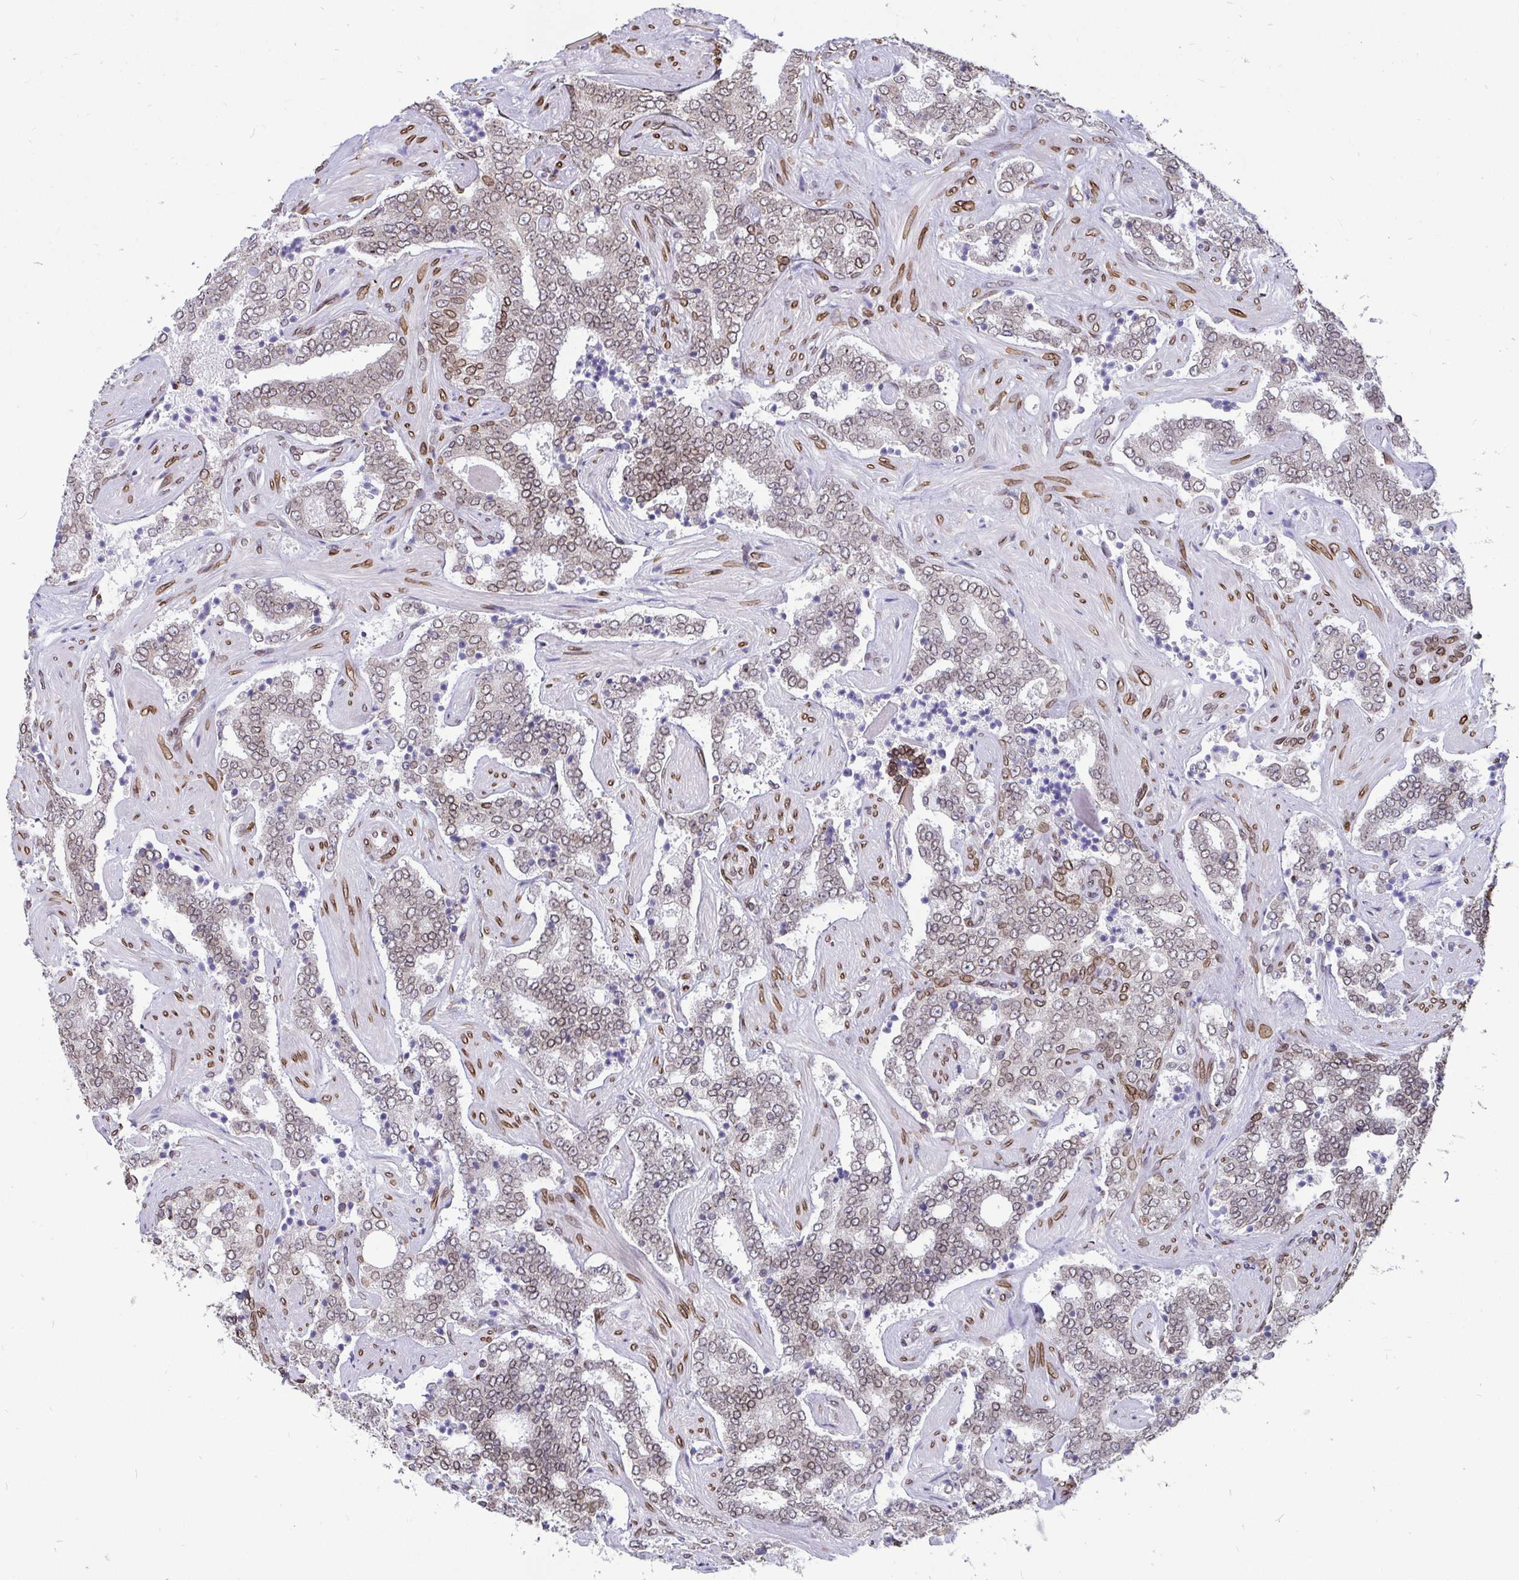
{"staining": {"intensity": "weak", "quantity": ">75%", "location": "cytoplasmic/membranous,nuclear"}, "tissue": "prostate cancer", "cell_type": "Tumor cells", "image_type": "cancer", "snomed": [{"axis": "morphology", "description": "Adenocarcinoma, High grade"}, {"axis": "topography", "description": "Prostate"}], "caption": "Human prostate cancer stained with a brown dye reveals weak cytoplasmic/membranous and nuclear positive positivity in approximately >75% of tumor cells.", "gene": "EMD", "patient": {"sex": "male", "age": 60}}